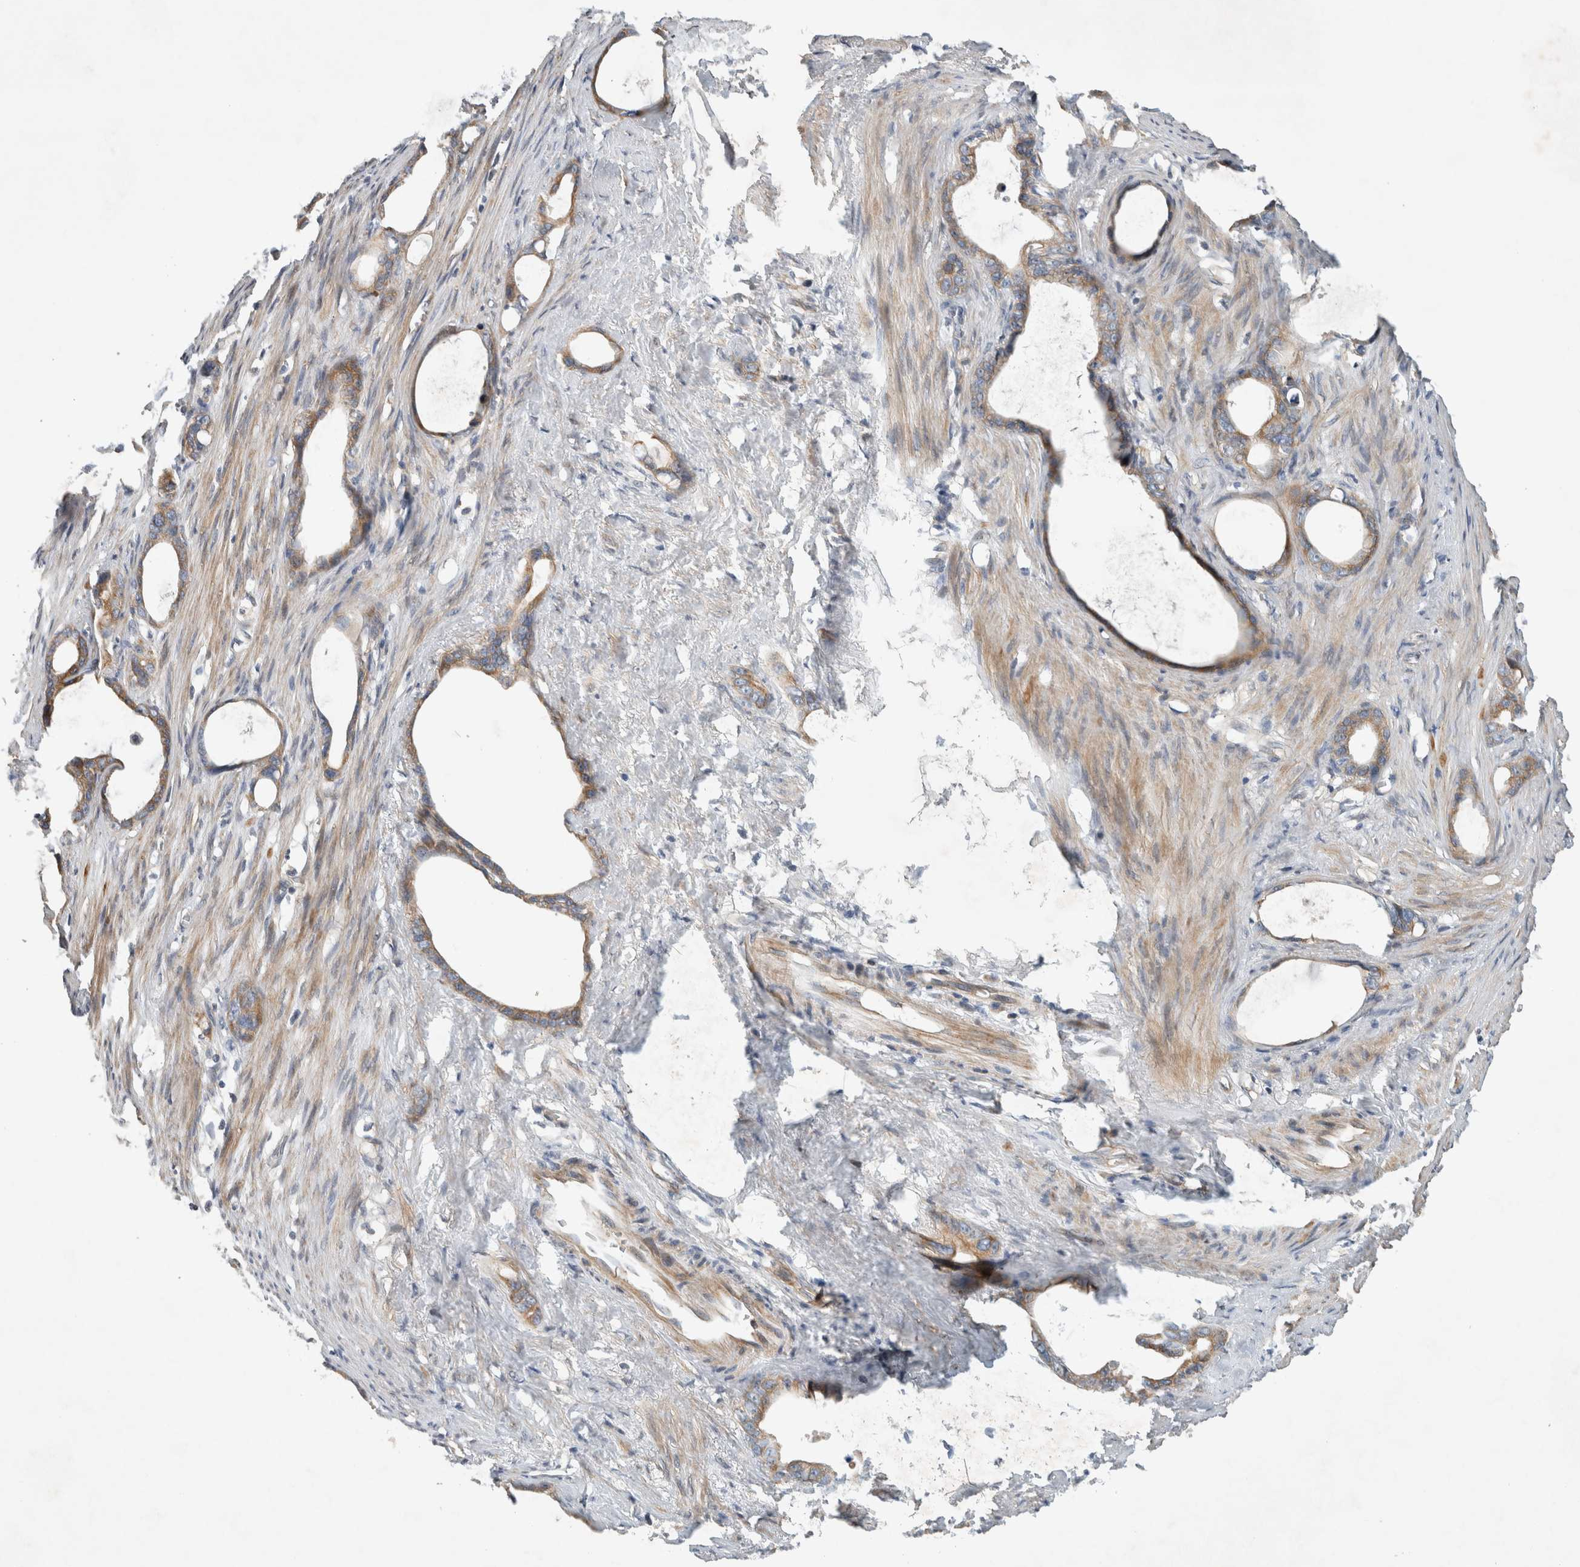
{"staining": {"intensity": "moderate", "quantity": ">75%", "location": "cytoplasmic/membranous"}, "tissue": "stomach cancer", "cell_type": "Tumor cells", "image_type": "cancer", "snomed": [{"axis": "morphology", "description": "Adenocarcinoma, NOS"}, {"axis": "topography", "description": "Stomach"}], "caption": "An image of human stomach cancer stained for a protein displays moderate cytoplasmic/membranous brown staining in tumor cells.", "gene": "ARMC9", "patient": {"sex": "female", "age": 75}}